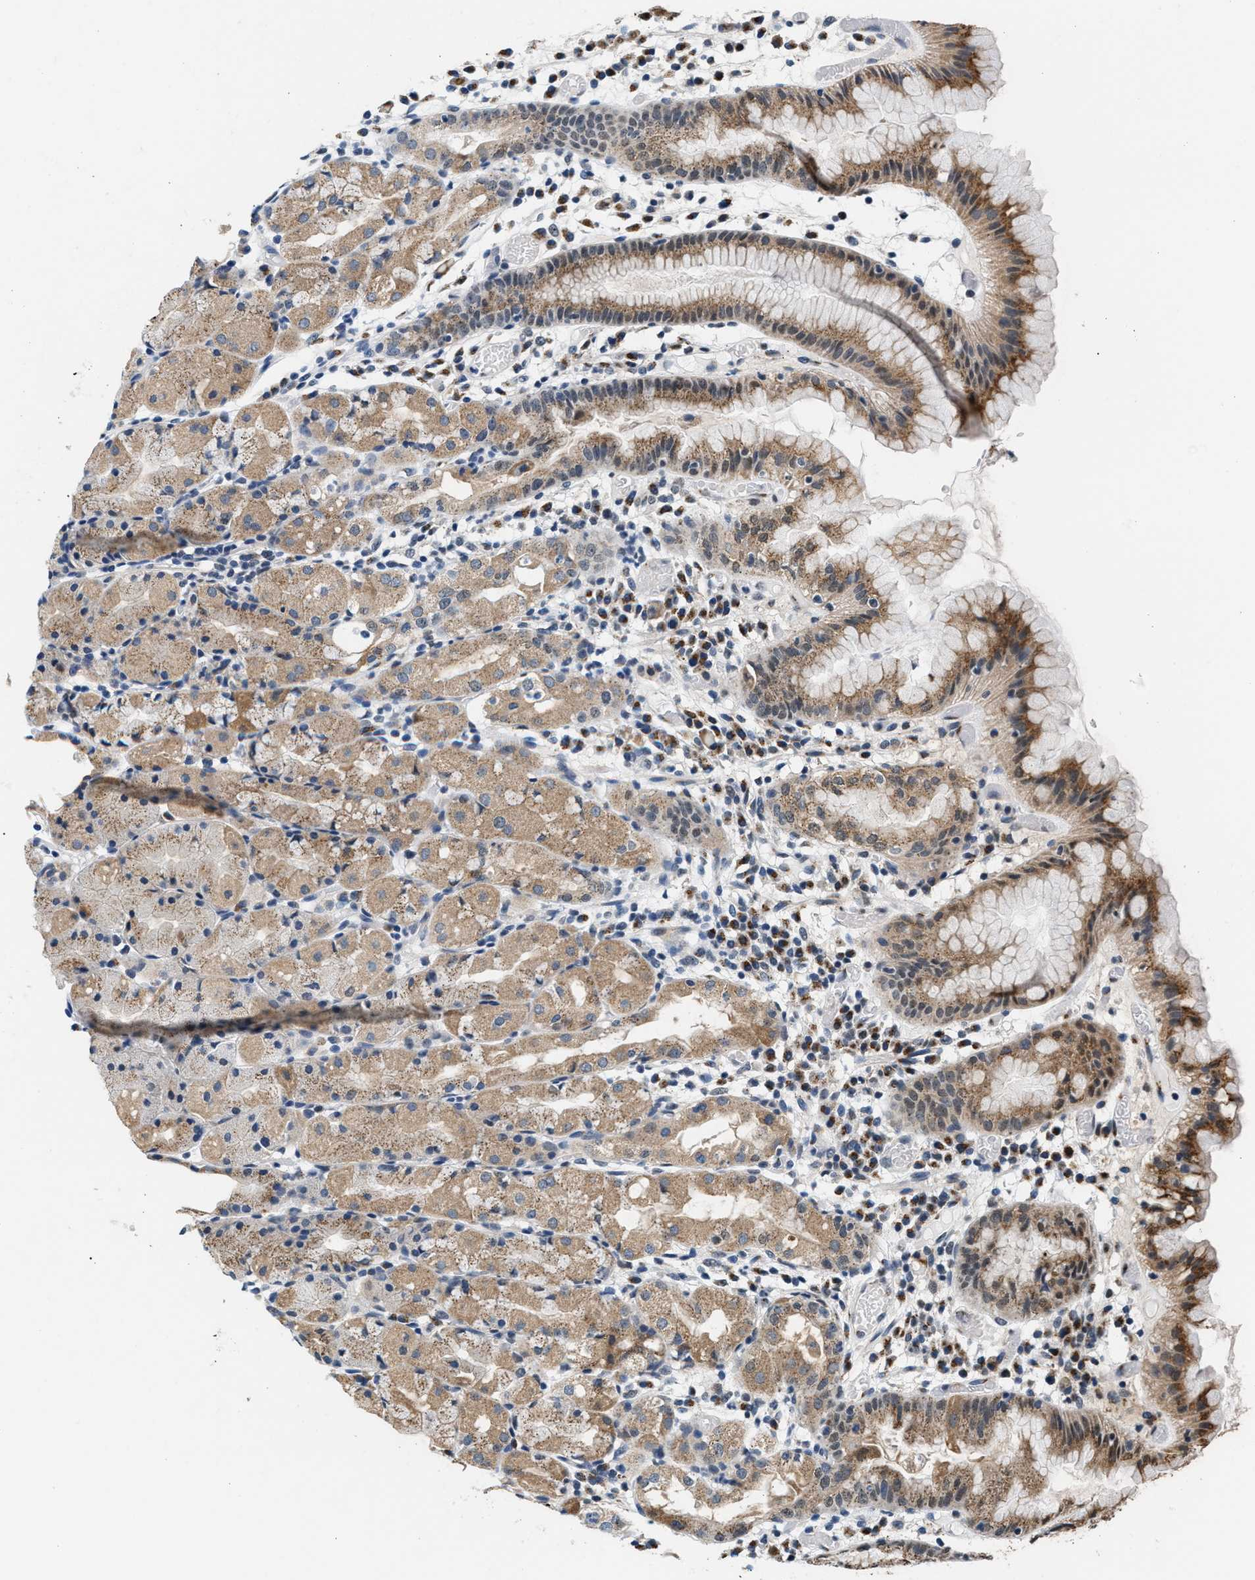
{"staining": {"intensity": "moderate", "quantity": ">75%", "location": "cytoplasmic/membranous"}, "tissue": "stomach", "cell_type": "Glandular cells", "image_type": "normal", "snomed": [{"axis": "morphology", "description": "Normal tissue, NOS"}, {"axis": "topography", "description": "Stomach"}, {"axis": "topography", "description": "Stomach, lower"}], "caption": "Stomach stained with immunohistochemistry (IHC) reveals moderate cytoplasmic/membranous expression in about >75% of glandular cells. The protein of interest is shown in brown color, while the nuclei are stained blue.", "gene": "KCNMB2", "patient": {"sex": "female", "age": 75}}